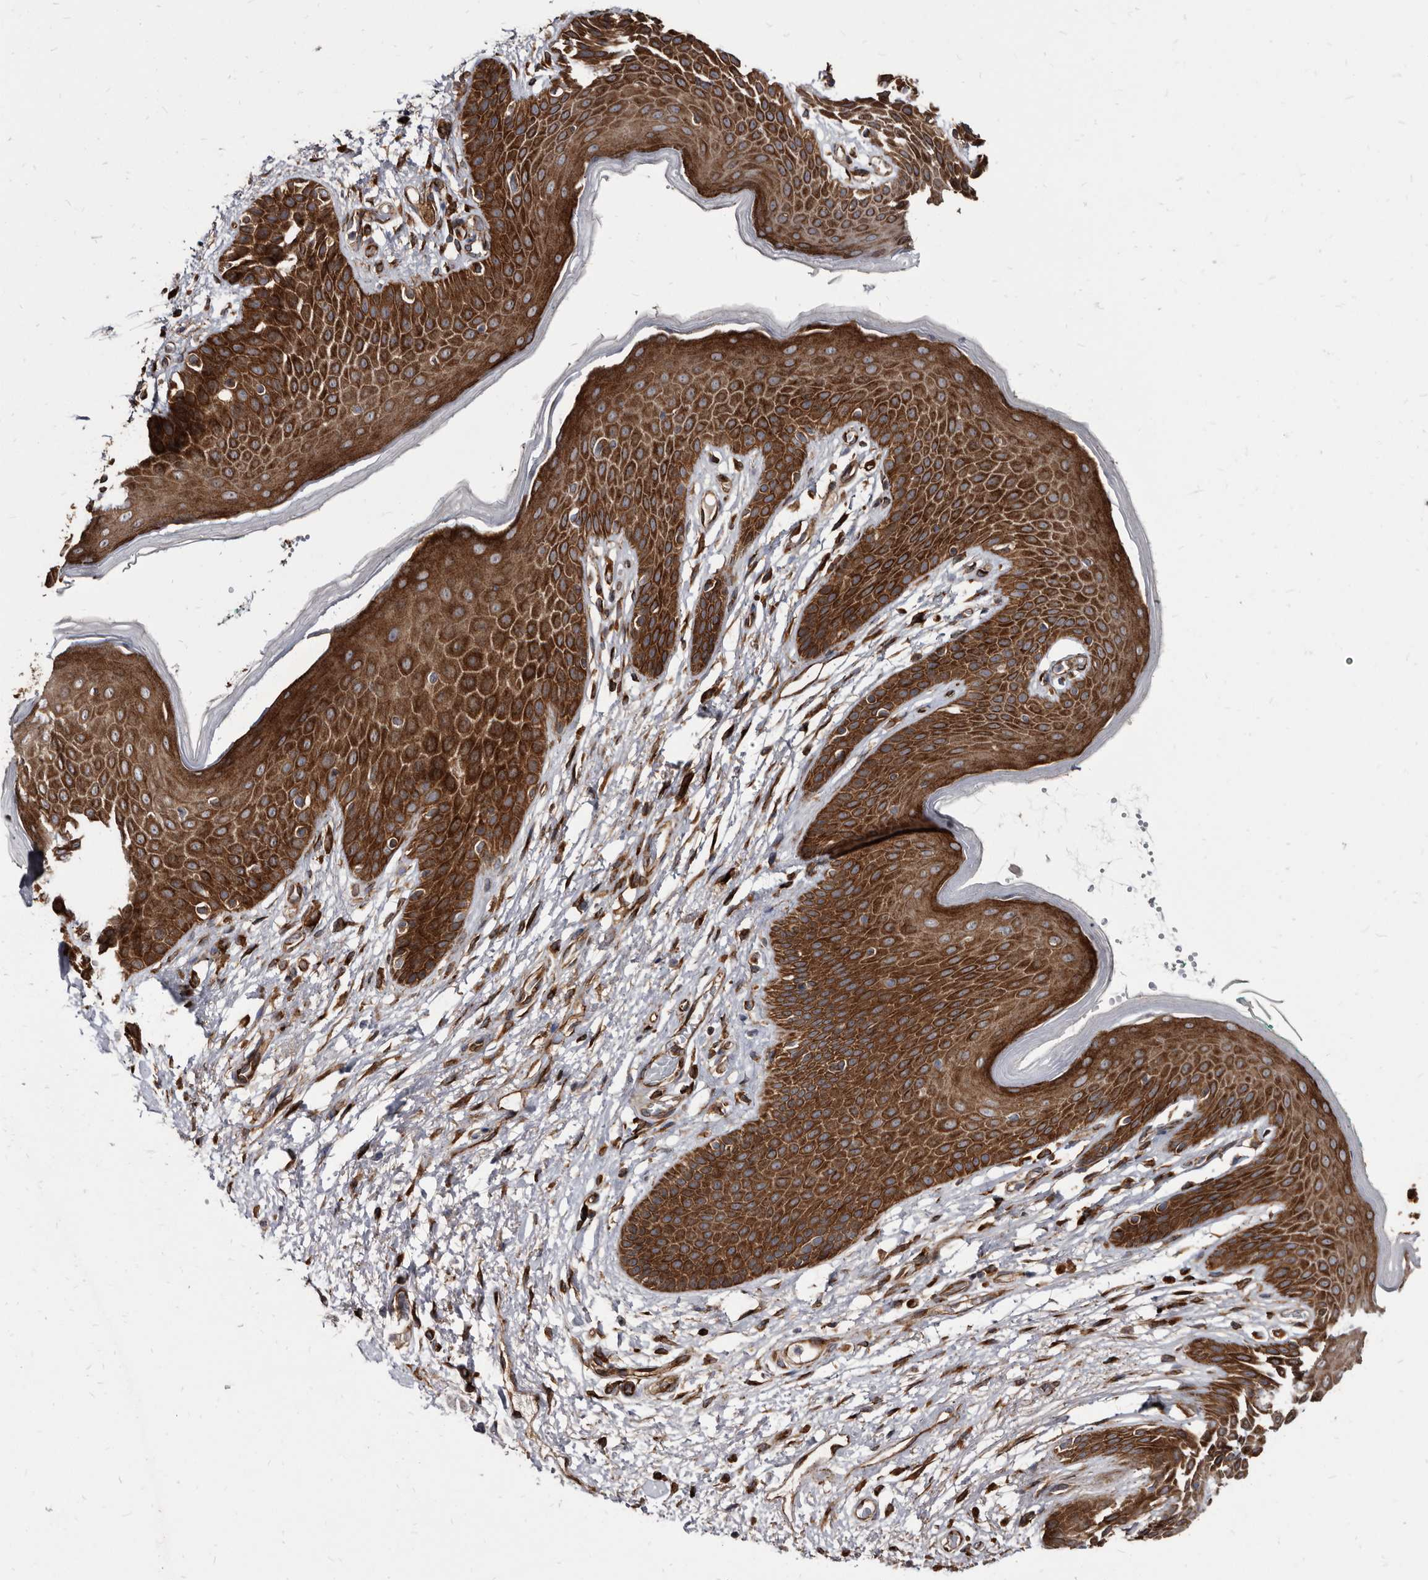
{"staining": {"intensity": "strong", "quantity": ">75%", "location": "cytoplasmic/membranous"}, "tissue": "skin", "cell_type": "Epidermal cells", "image_type": "normal", "snomed": [{"axis": "morphology", "description": "Normal tissue, NOS"}, {"axis": "topography", "description": "Anal"}], "caption": "Immunohistochemical staining of benign human skin shows strong cytoplasmic/membranous protein staining in about >75% of epidermal cells.", "gene": "KCTD20", "patient": {"sex": "male", "age": 74}}